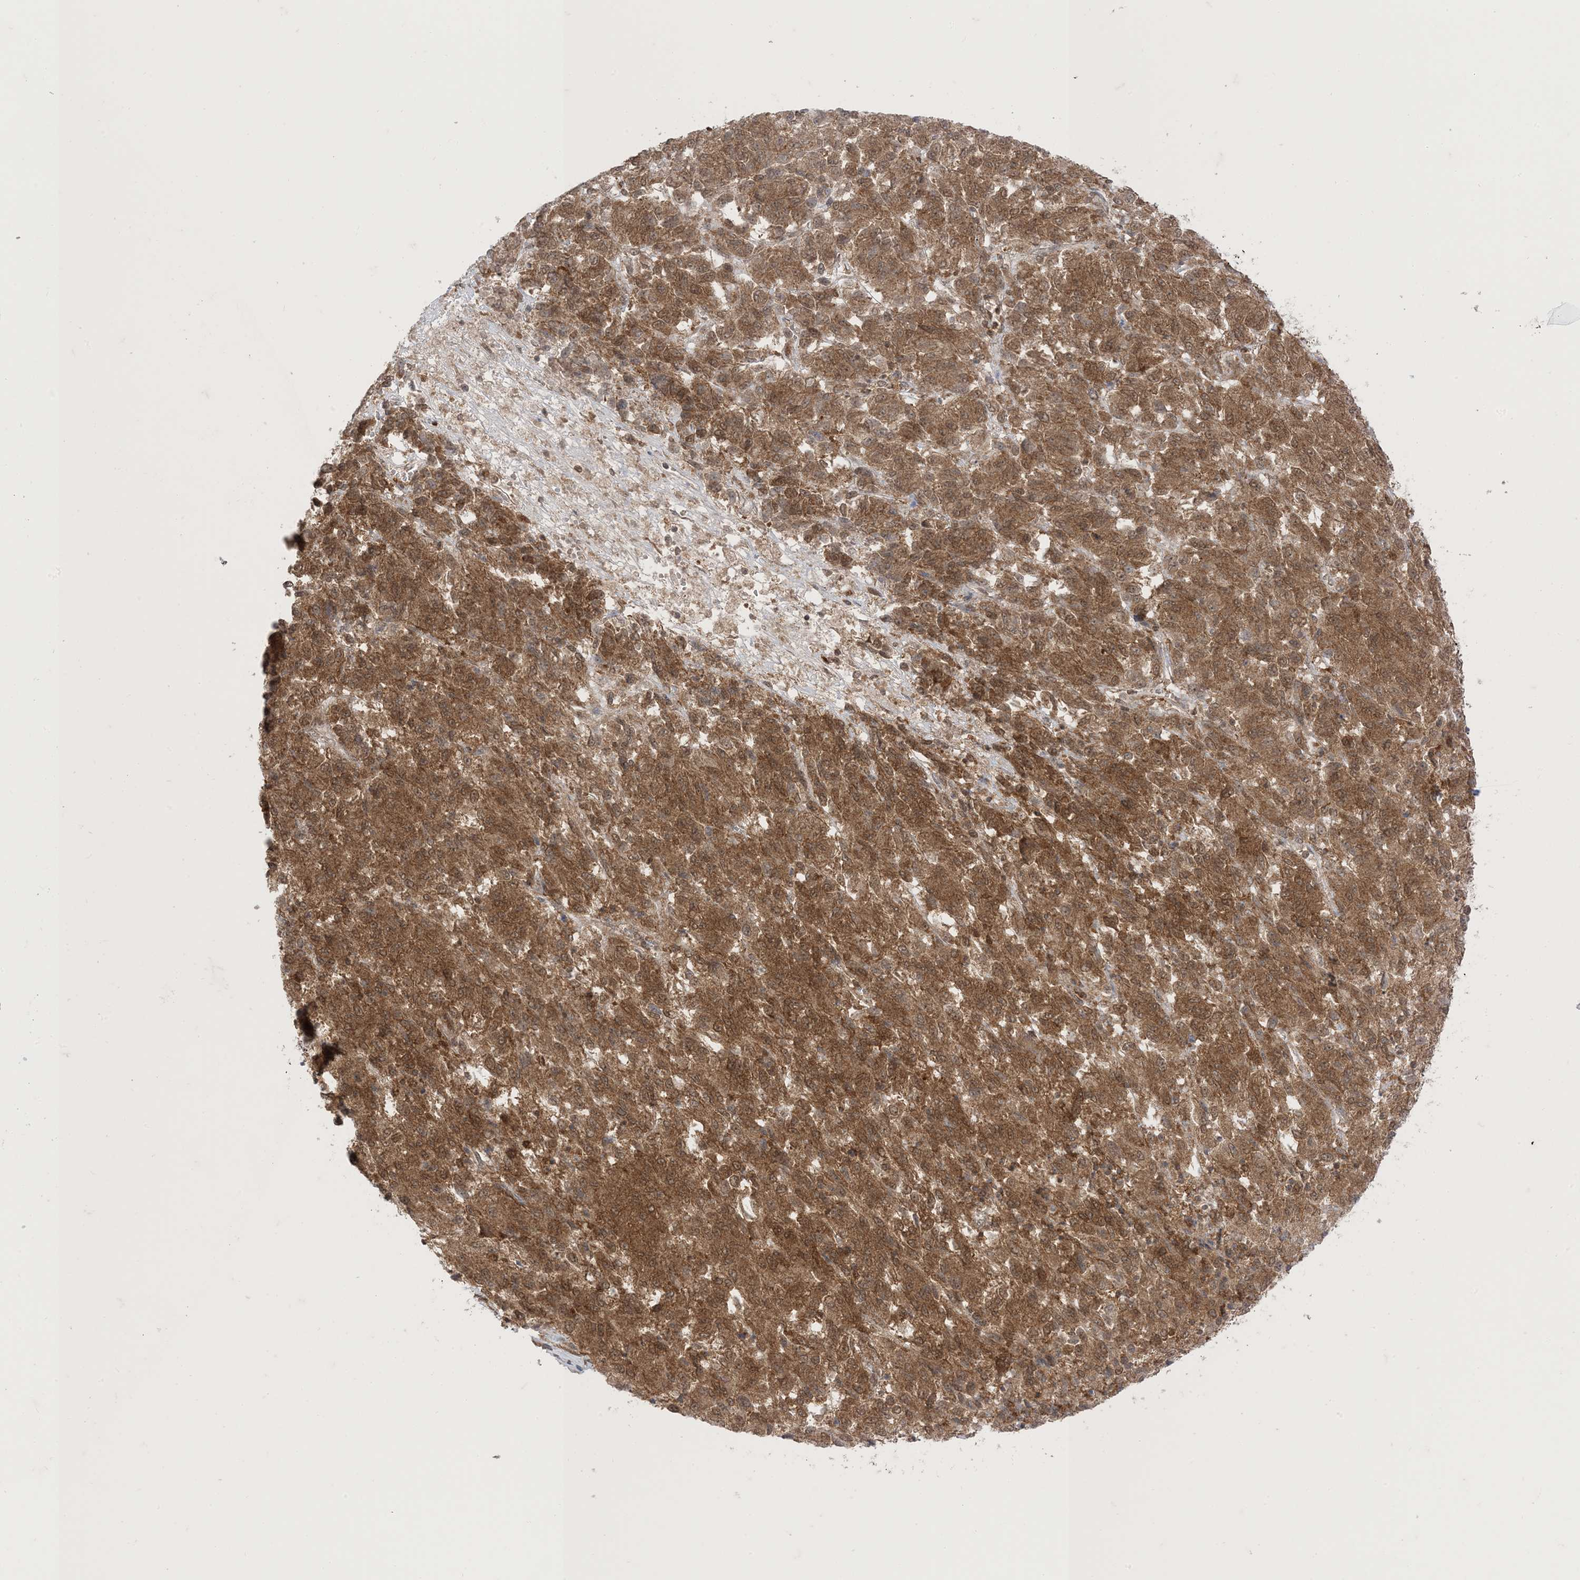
{"staining": {"intensity": "moderate", "quantity": ">75%", "location": "cytoplasmic/membranous"}, "tissue": "melanoma", "cell_type": "Tumor cells", "image_type": "cancer", "snomed": [{"axis": "morphology", "description": "Malignant melanoma, Metastatic site"}, {"axis": "topography", "description": "Lung"}], "caption": "Protein expression analysis of human melanoma reveals moderate cytoplasmic/membranous staining in approximately >75% of tumor cells.", "gene": "PTPA", "patient": {"sex": "male", "age": 64}}